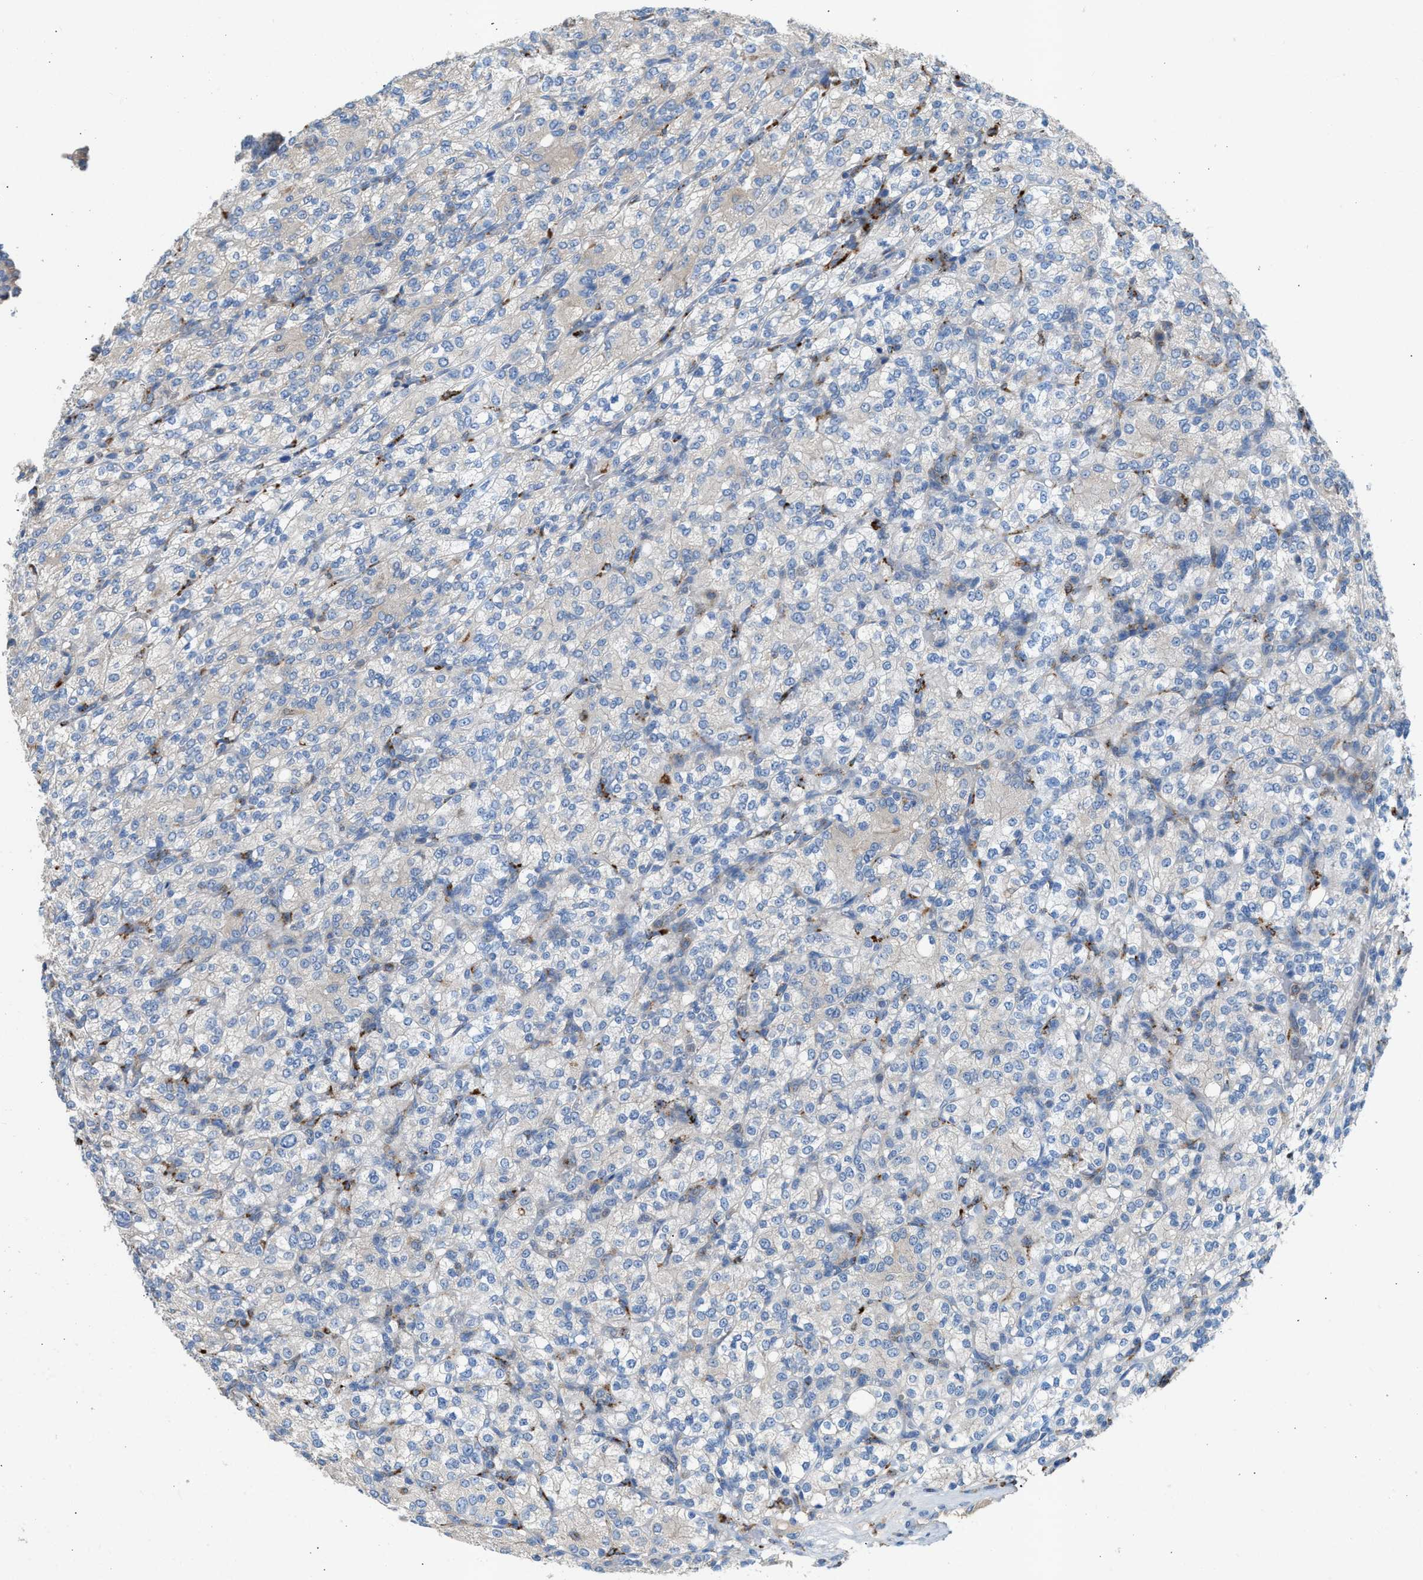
{"staining": {"intensity": "negative", "quantity": "none", "location": "none"}, "tissue": "renal cancer", "cell_type": "Tumor cells", "image_type": "cancer", "snomed": [{"axis": "morphology", "description": "Adenocarcinoma, NOS"}, {"axis": "topography", "description": "Kidney"}], "caption": "Tumor cells show no significant positivity in renal cancer (adenocarcinoma). (DAB immunohistochemistry (IHC) visualized using brightfield microscopy, high magnification).", "gene": "AOAH", "patient": {"sex": "male", "age": 77}}